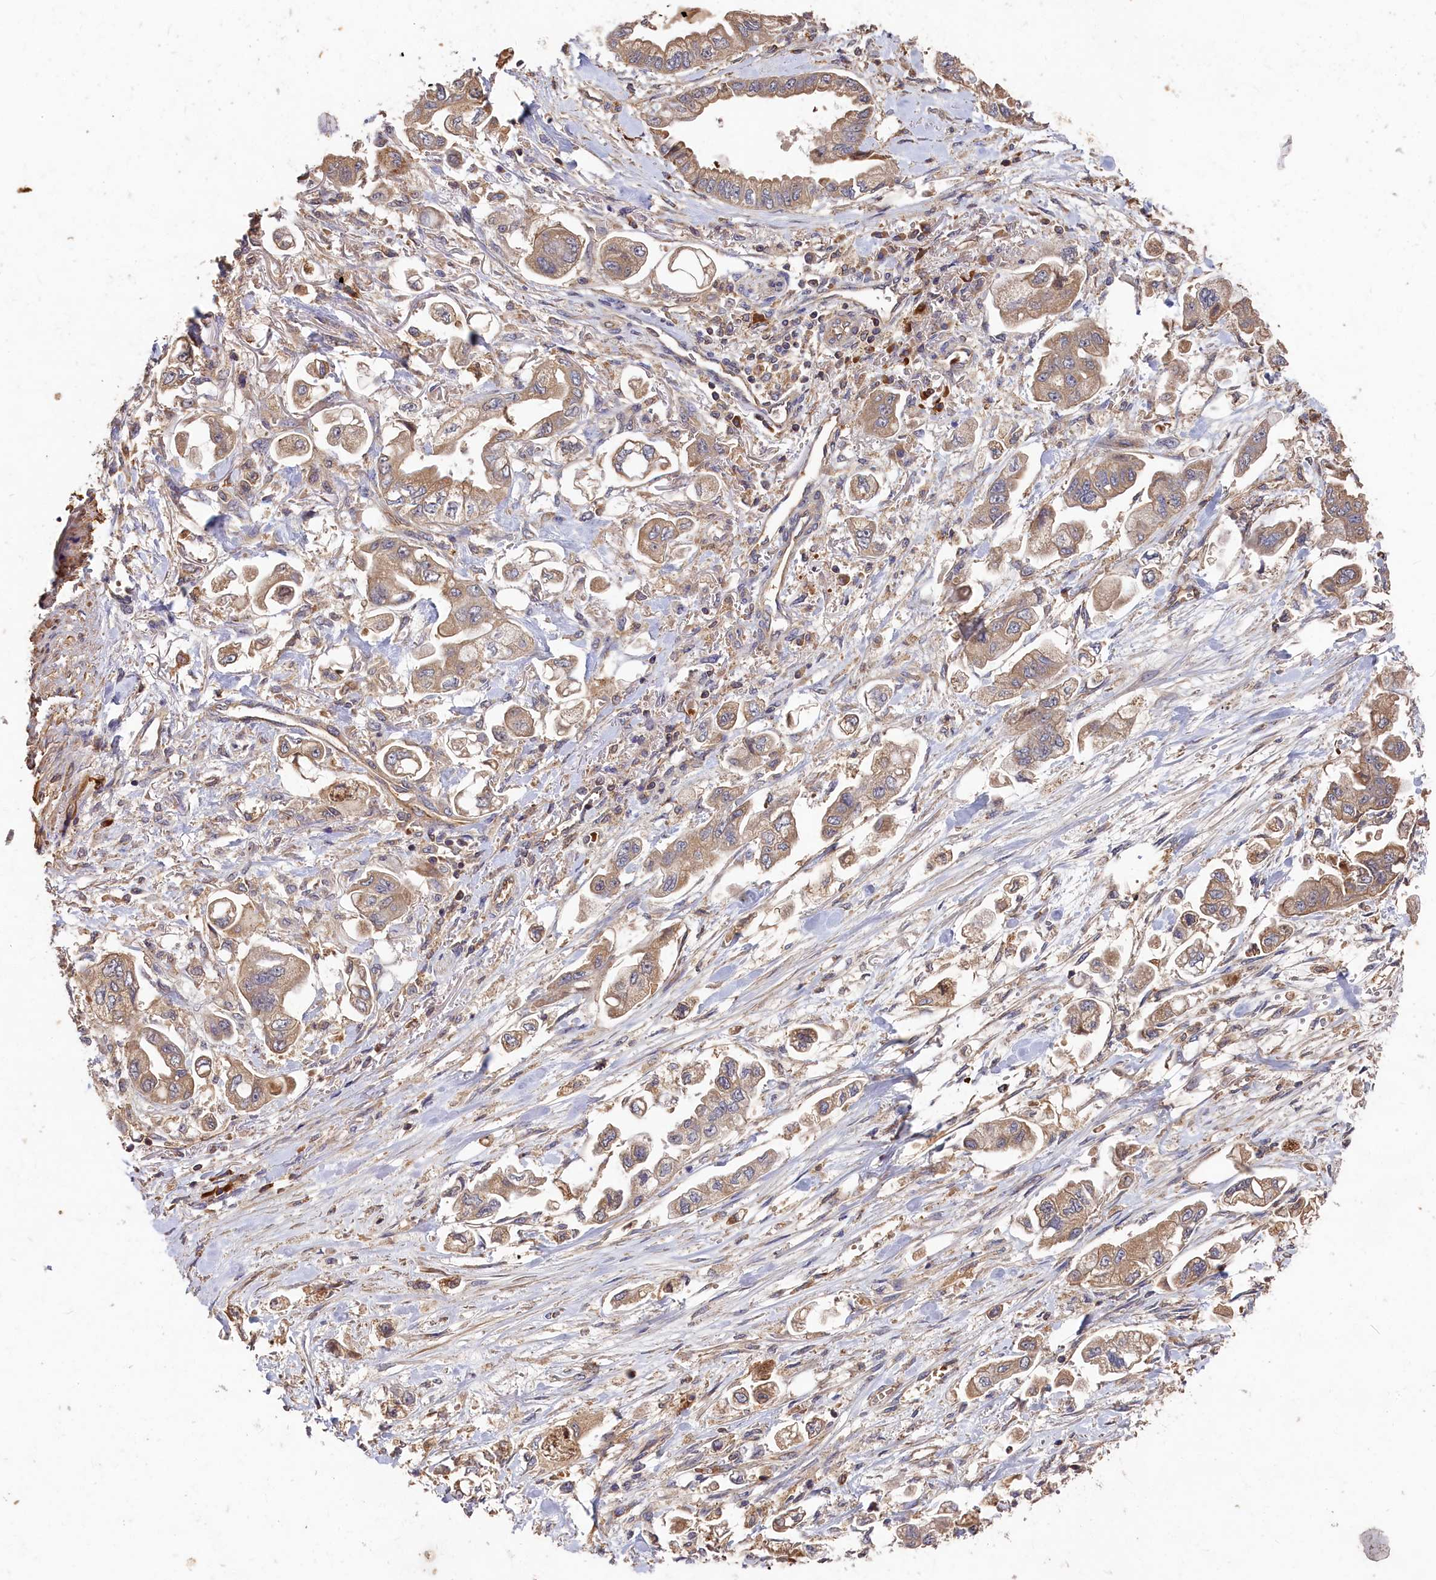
{"staining": {"intensity": "moderate", "quantity": ">75%", "location": "cytoplasmic/membranous"}, "tissue": "stomach cancer", "cell_type": "Tumor cells", "image_type": "cancer", "snomed": [{"axis": "morphology", "description": "Adenocarcinoma, NOS"}, {"axis": "topography", "description": "Stomach"}], "caption": "Brown immunohistochemical staining in human stomach adenocarcinoma reveals moderate cytoplasmic/membranous positivity in approximately >75% of tumor cells.", "gene": "DHRS11", "patient": {"sex": "male", "age": 62}}